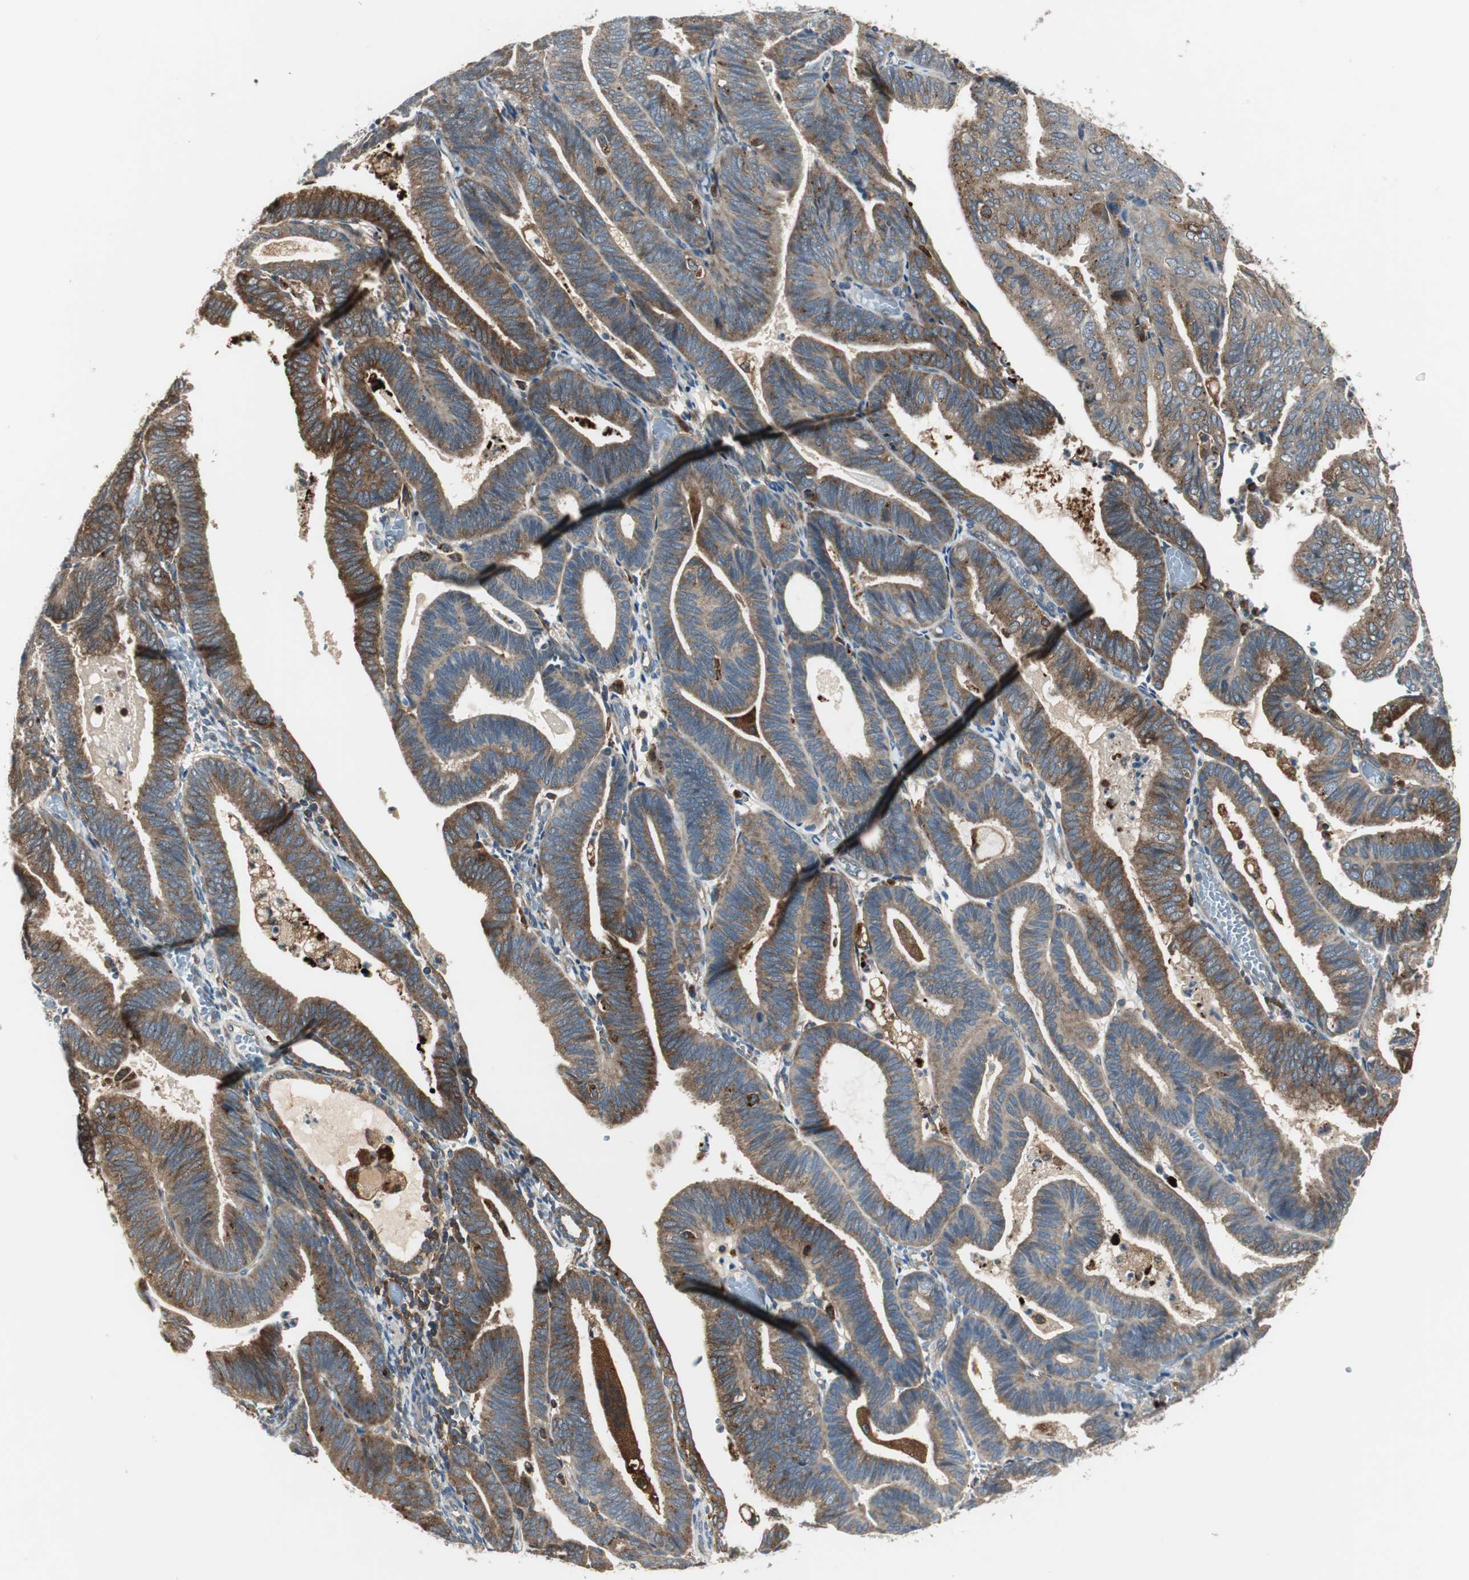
{"staining": {"intensity": "moderate", "quantity": ">75%", "location": "cytoplasmic/membranous"}, "tissue": "endometrial cancer", "cell_type": "Tumor cells", "image_type": "cancer", "snomed": [{"axis": "morphology", "description": "Adenocarcinoma, NOS"}, {"axis": "topography", "description": "Uterus"}], "caption": "Immunohistochemical staining of endometrial adenocarcinoma reveals medium levels of moderate cytoplasmic/membranous positivity in approximately >75% of tumor cells.", "gene": "NCK1", "patient": {"sex": "female", "age": 60}}